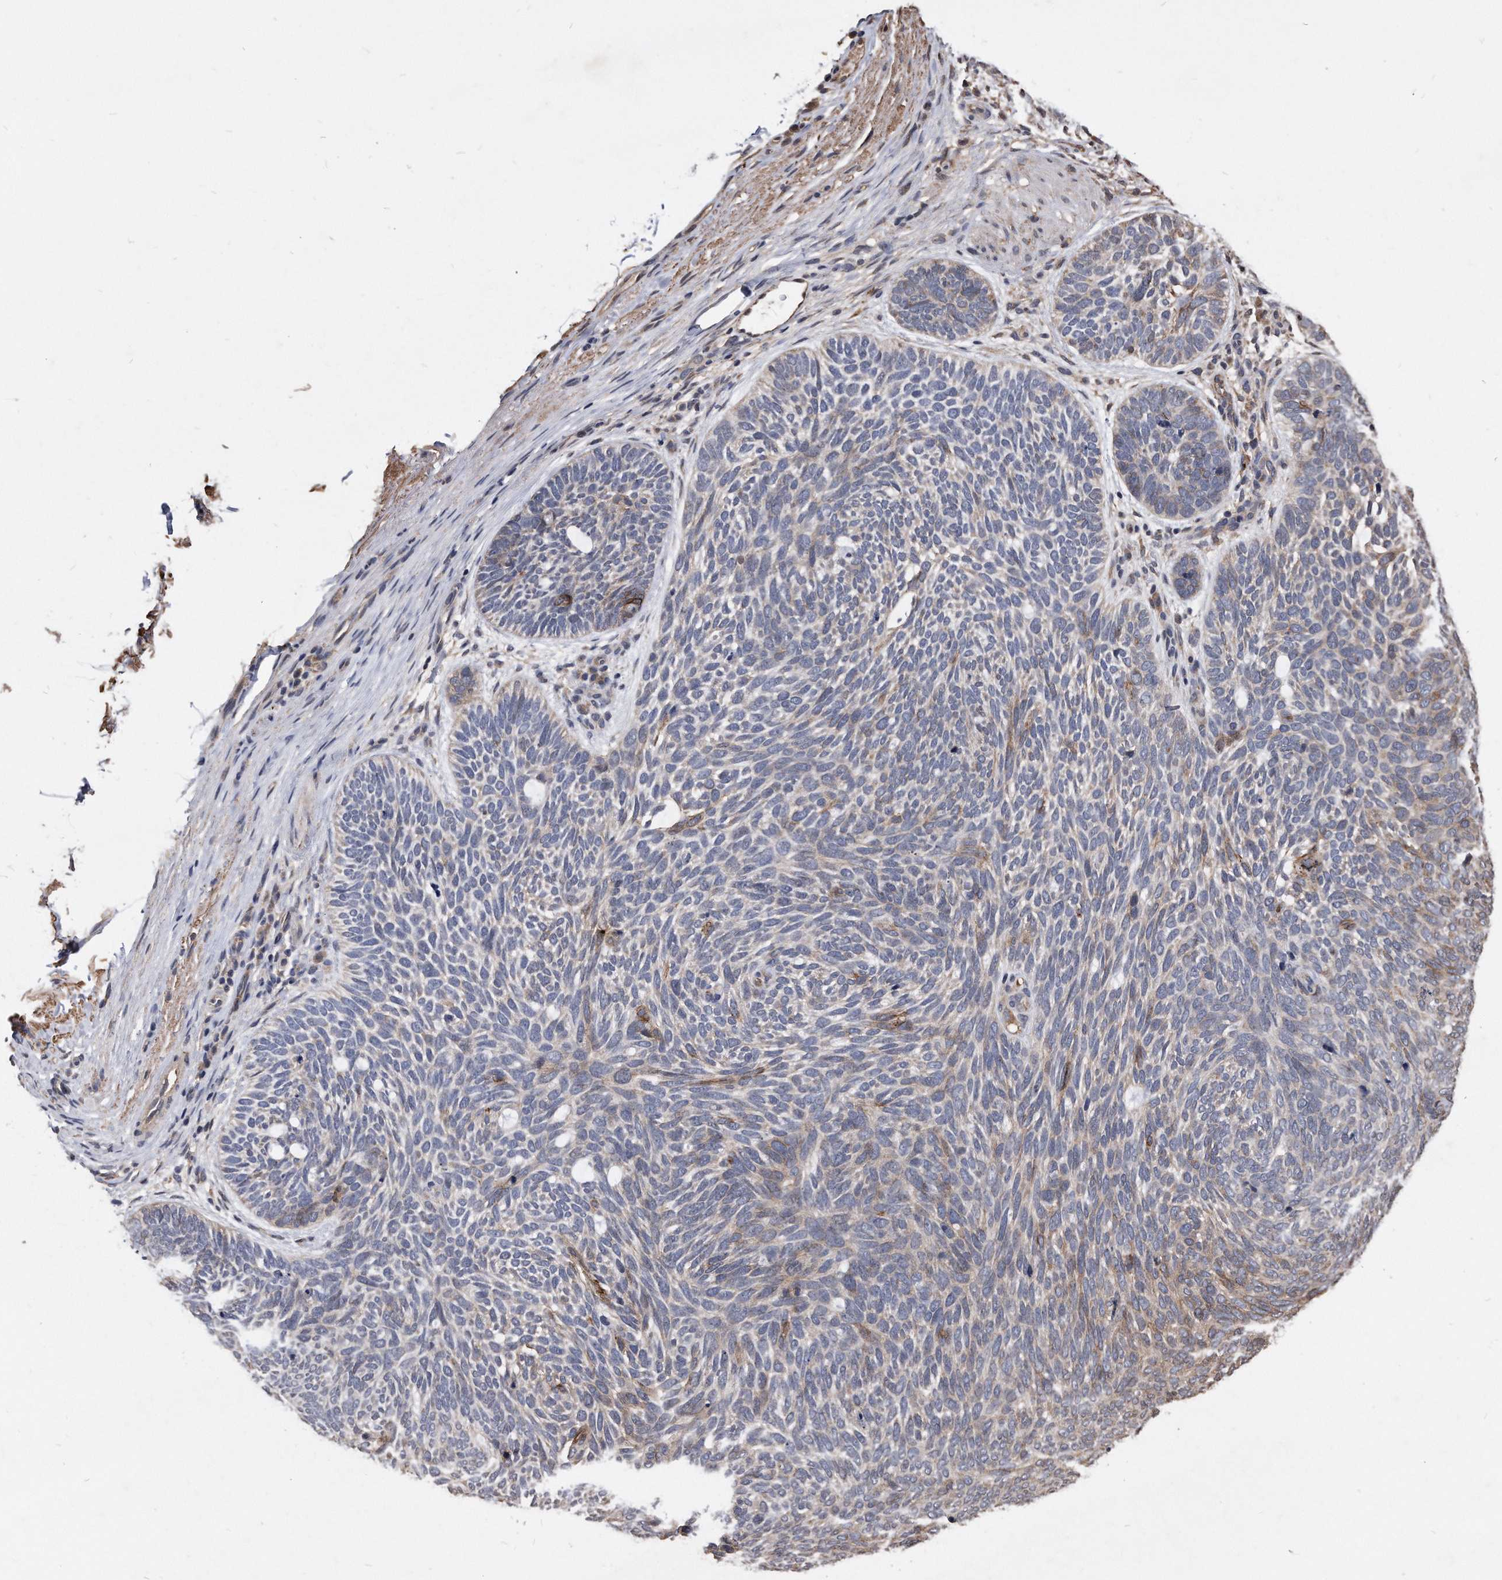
{"staining": {"intensity": "weak", "quantity": "<25%", "location": "cytoplasmic/membranous"}, "tissue": "skin cancer", "cell_type": "Tumor cells", "image_type": "cancer", "snomed": [{"axis": "morphology", "description": "Basal cell carcinoma"}, {"axis": "topography", "description": "Skin"}], "caption": "An immunohistochemistry (IHC) micrograph of skin cancer (basal cell carcinoma) is shown. There is no staining in tumor cells of skin cancer (basal cell carcinoma).", "gene": "IL20RA", "patient": {"sex": "female", "age": 85}}